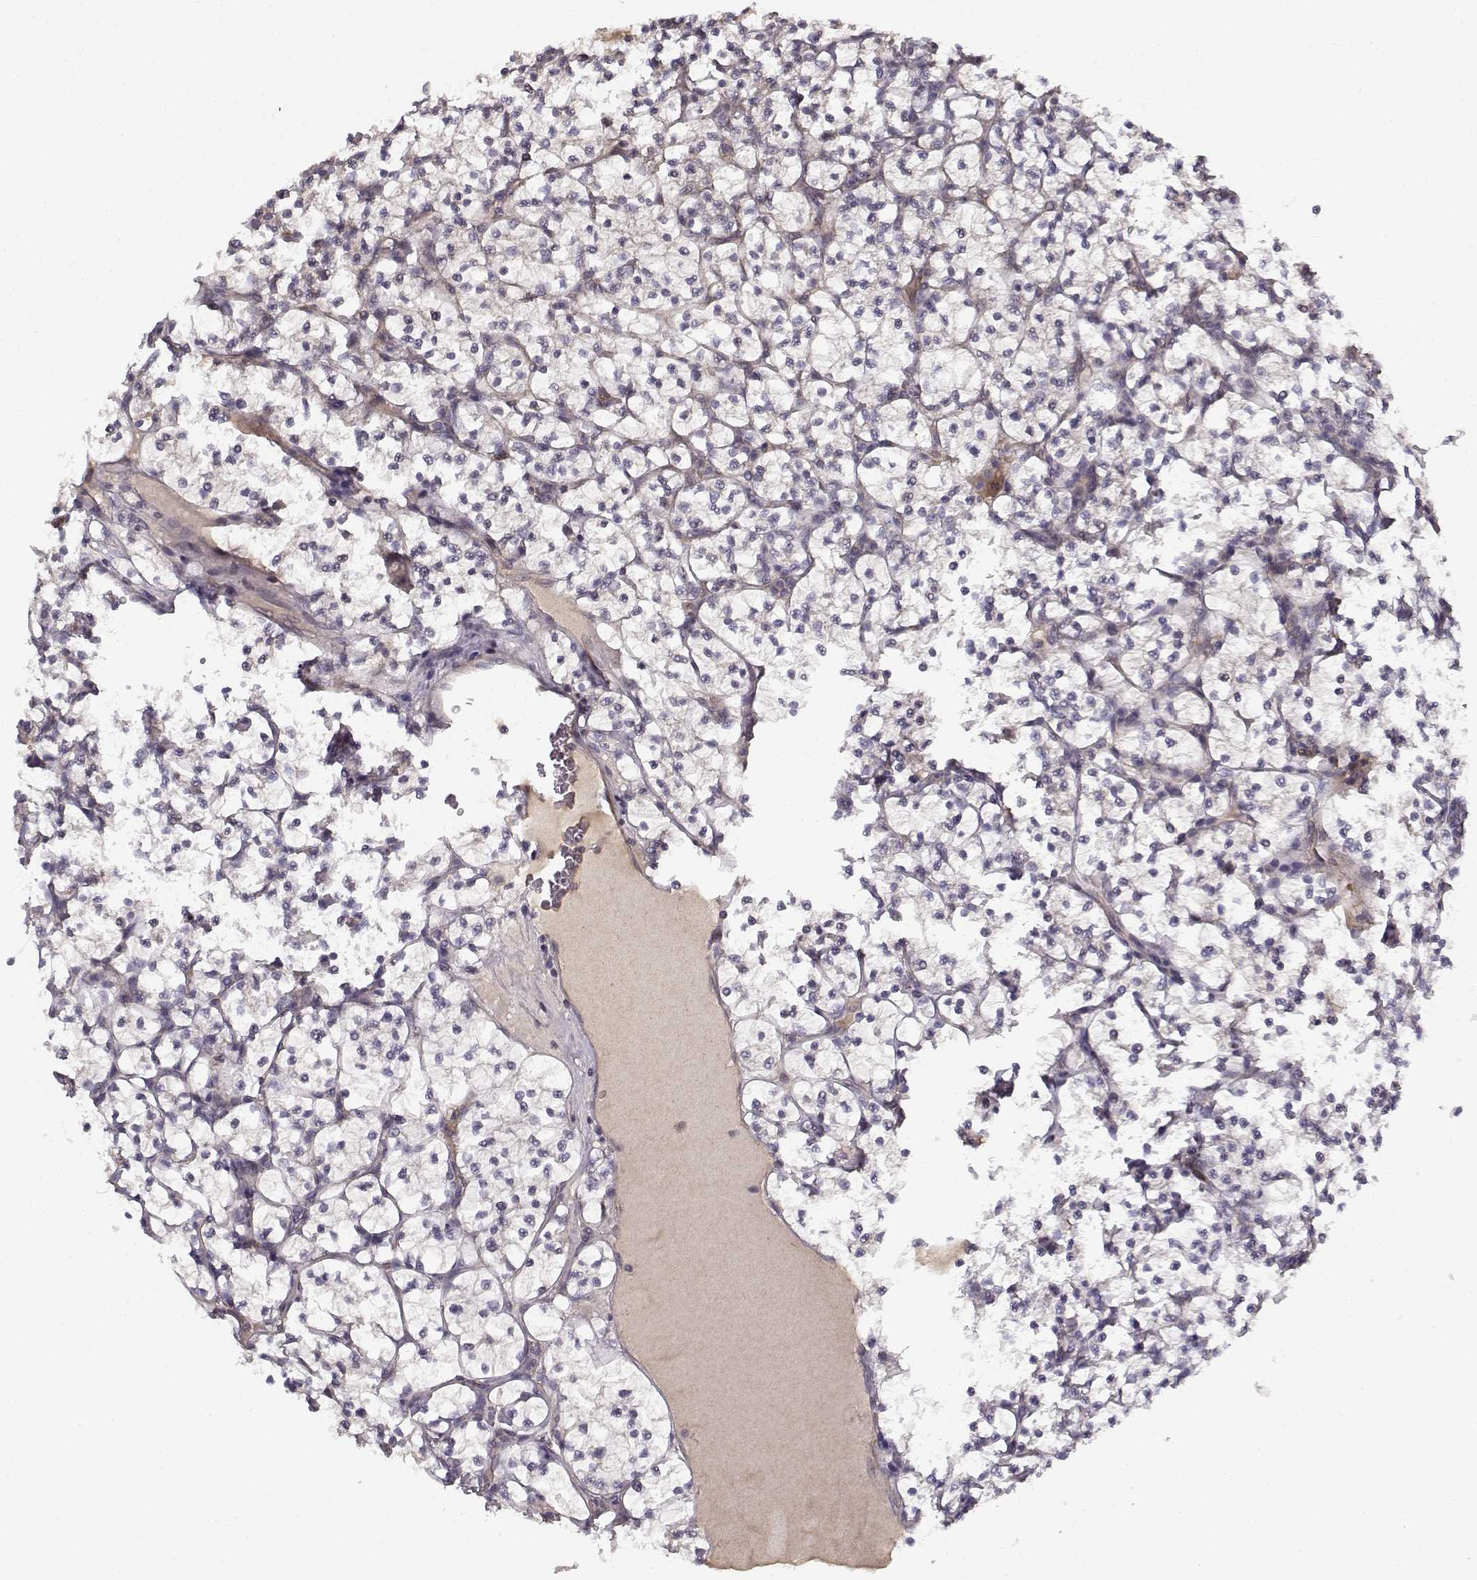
{"staining": {"intensity": "negative", "quantity": "none", "location": "none"}, "tissue": "renal cancer", "cell_type": "Tumor cells", "image_type": "cancer", "snomed": [{"axis": "morphology", "description": "Adenocarcinoma, NOS"}, {"axis": "topography", "description": "Kidney"}], "caption": "High power microscopy photomicrograph of an immunohistochemistry (IHC) photomicrograph of renal adenocarcinoma, revealing no significant positivity in tumor cells.", "gene": "RGS9BP", "patient": {"sex": "female", "age": 89}}